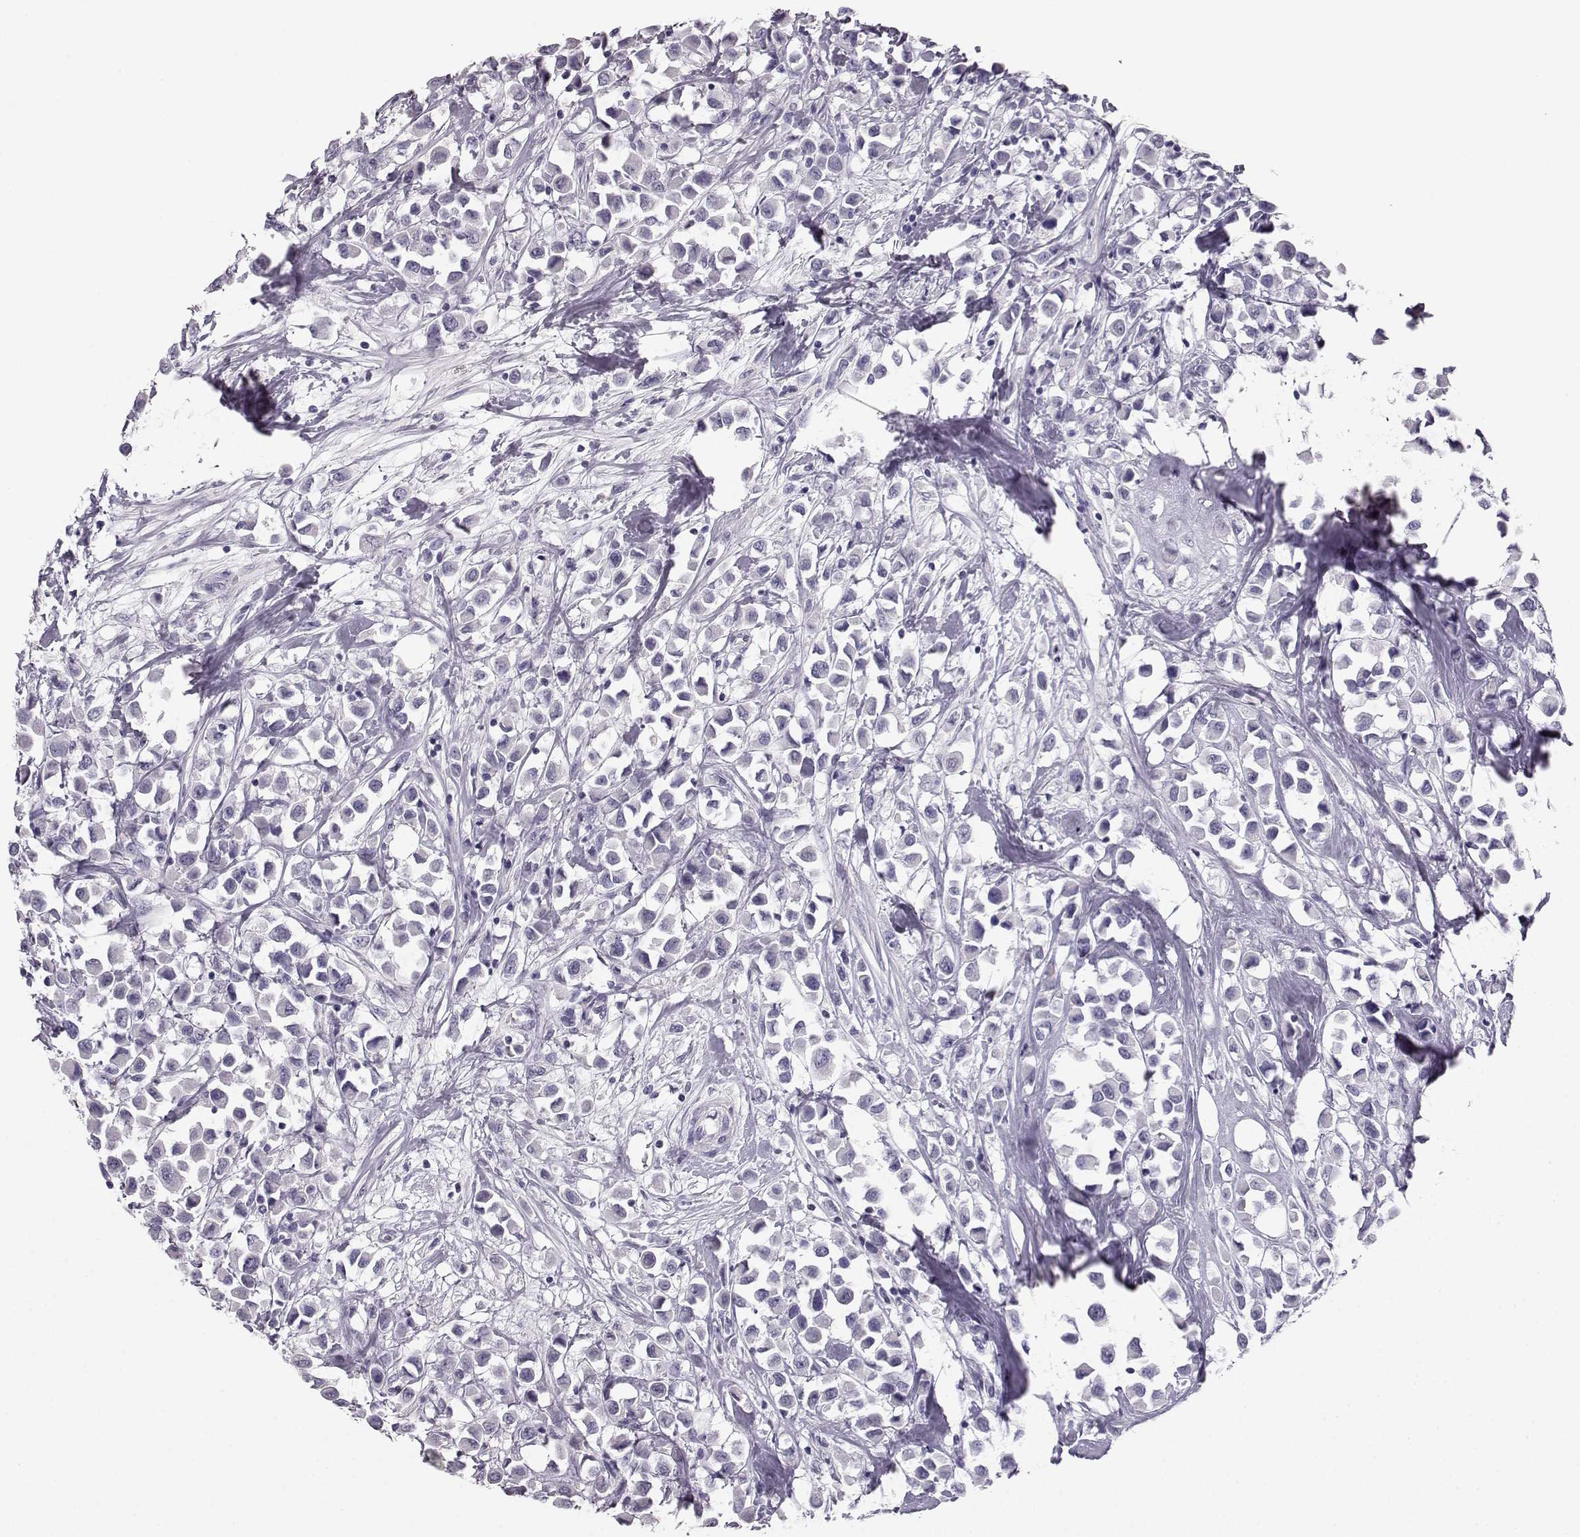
{"staining": {"intensity": "negative", "quantity": "none", "location": "none"}, "tissue": "breast cancer", "cell_type": "Tumor cells", "image_type": "cancer", "snomed": [{"axis": "morphology", "description": "Duct carcinoma"}, {"axis": "topography", "description": "Breast"}], "caption": "The photomicrograph displays no significant expression in tumor cells of breast cancer (invasive ductal carcinoma). The staining was performed using DAB to visualize the protein expression in brown, while the nuclei were stained in blue with hematoxylin (Magnification: 20x).", "gene": "BFSP2", "patient": {"sex": "female", "age": 61}}